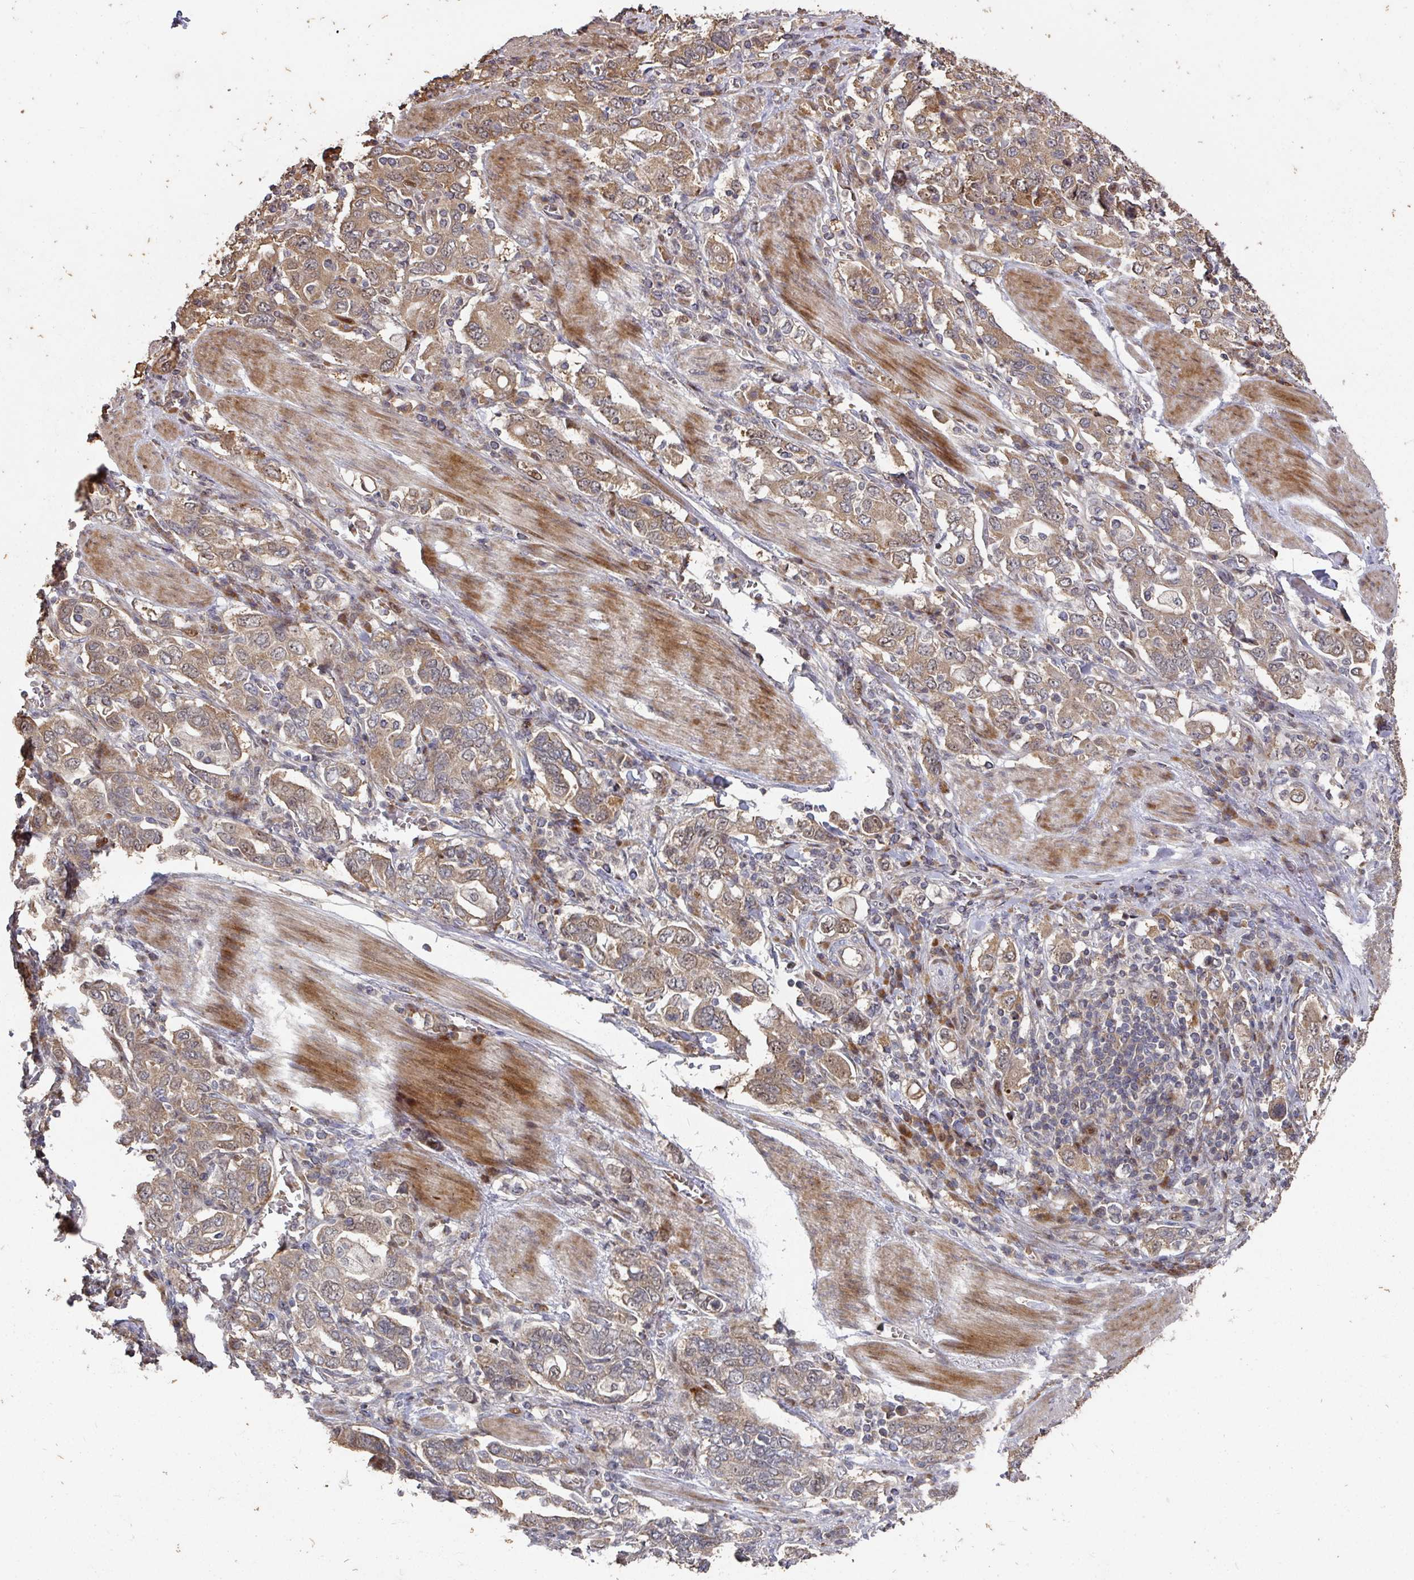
{"staining": {"intensity": "moderate", "quantity": ">75%", "location": "cytoplasmic/membranous"}, "tissue": "stomach cancer", "cell_type": "Tumor cells", "image_type": "cancer", "snomed": [{"axis": "morphology", "description": "Adenocarcinoma, NOS"}, {"axis": "topography", "description": "Stomach, upper"}, {"axis": "topography", "description": "Stomach"}], "caption": "This is an image of IHC staining of stomach adenocarcinoma, which shows moderate staining in the cytoplasmic/membranous of tumor cells.", "gene": "CA7", "patient": {"sex": "male", "age": 62}}